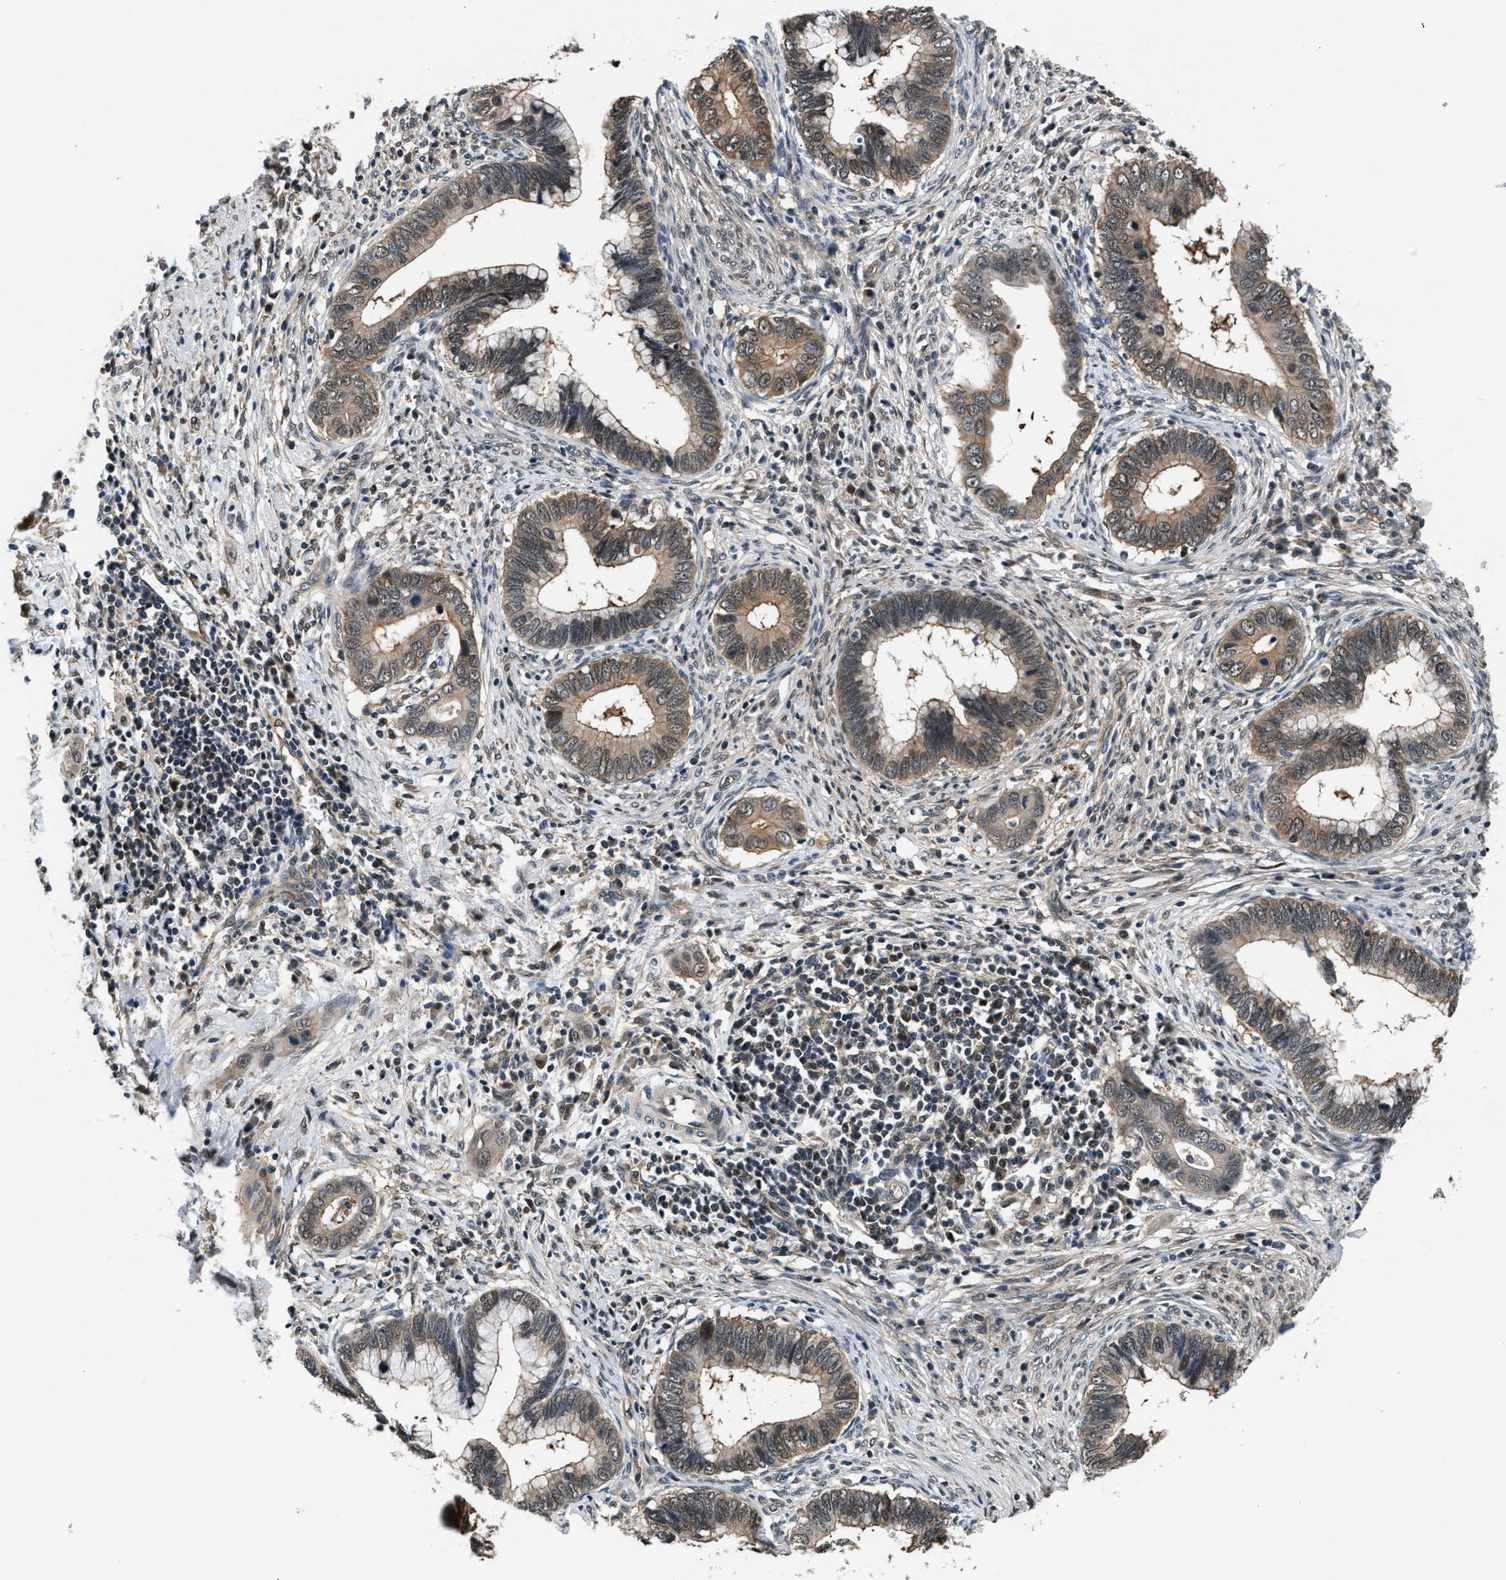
{"staining": {"intensity": "weak", "quantity": "25%-75%", "location": "cytoplasmic/membranous"}, "tissue": "cervical cancer", "cell_type": "Tumor cells", "image_type": "cancer", "snomed": [{"axis": "morphology", "description": "Adenocarcinoma, NOS"}, {"axis": "topography", "description": "Cervix"}], "caption": "High-magnification brightfield microscopy of adenocarcinoma (cervical) stained with DAB (3,3'-diaminobenzidine) (brown) and counterstained with hematoxylin (blue). tumor cells exhibit weak cytoplasmic/membranous positivity is appreciated in about25%-75% of cells.", "gene": "RBM33", "patient": {"sex": "female", "age": 44}}